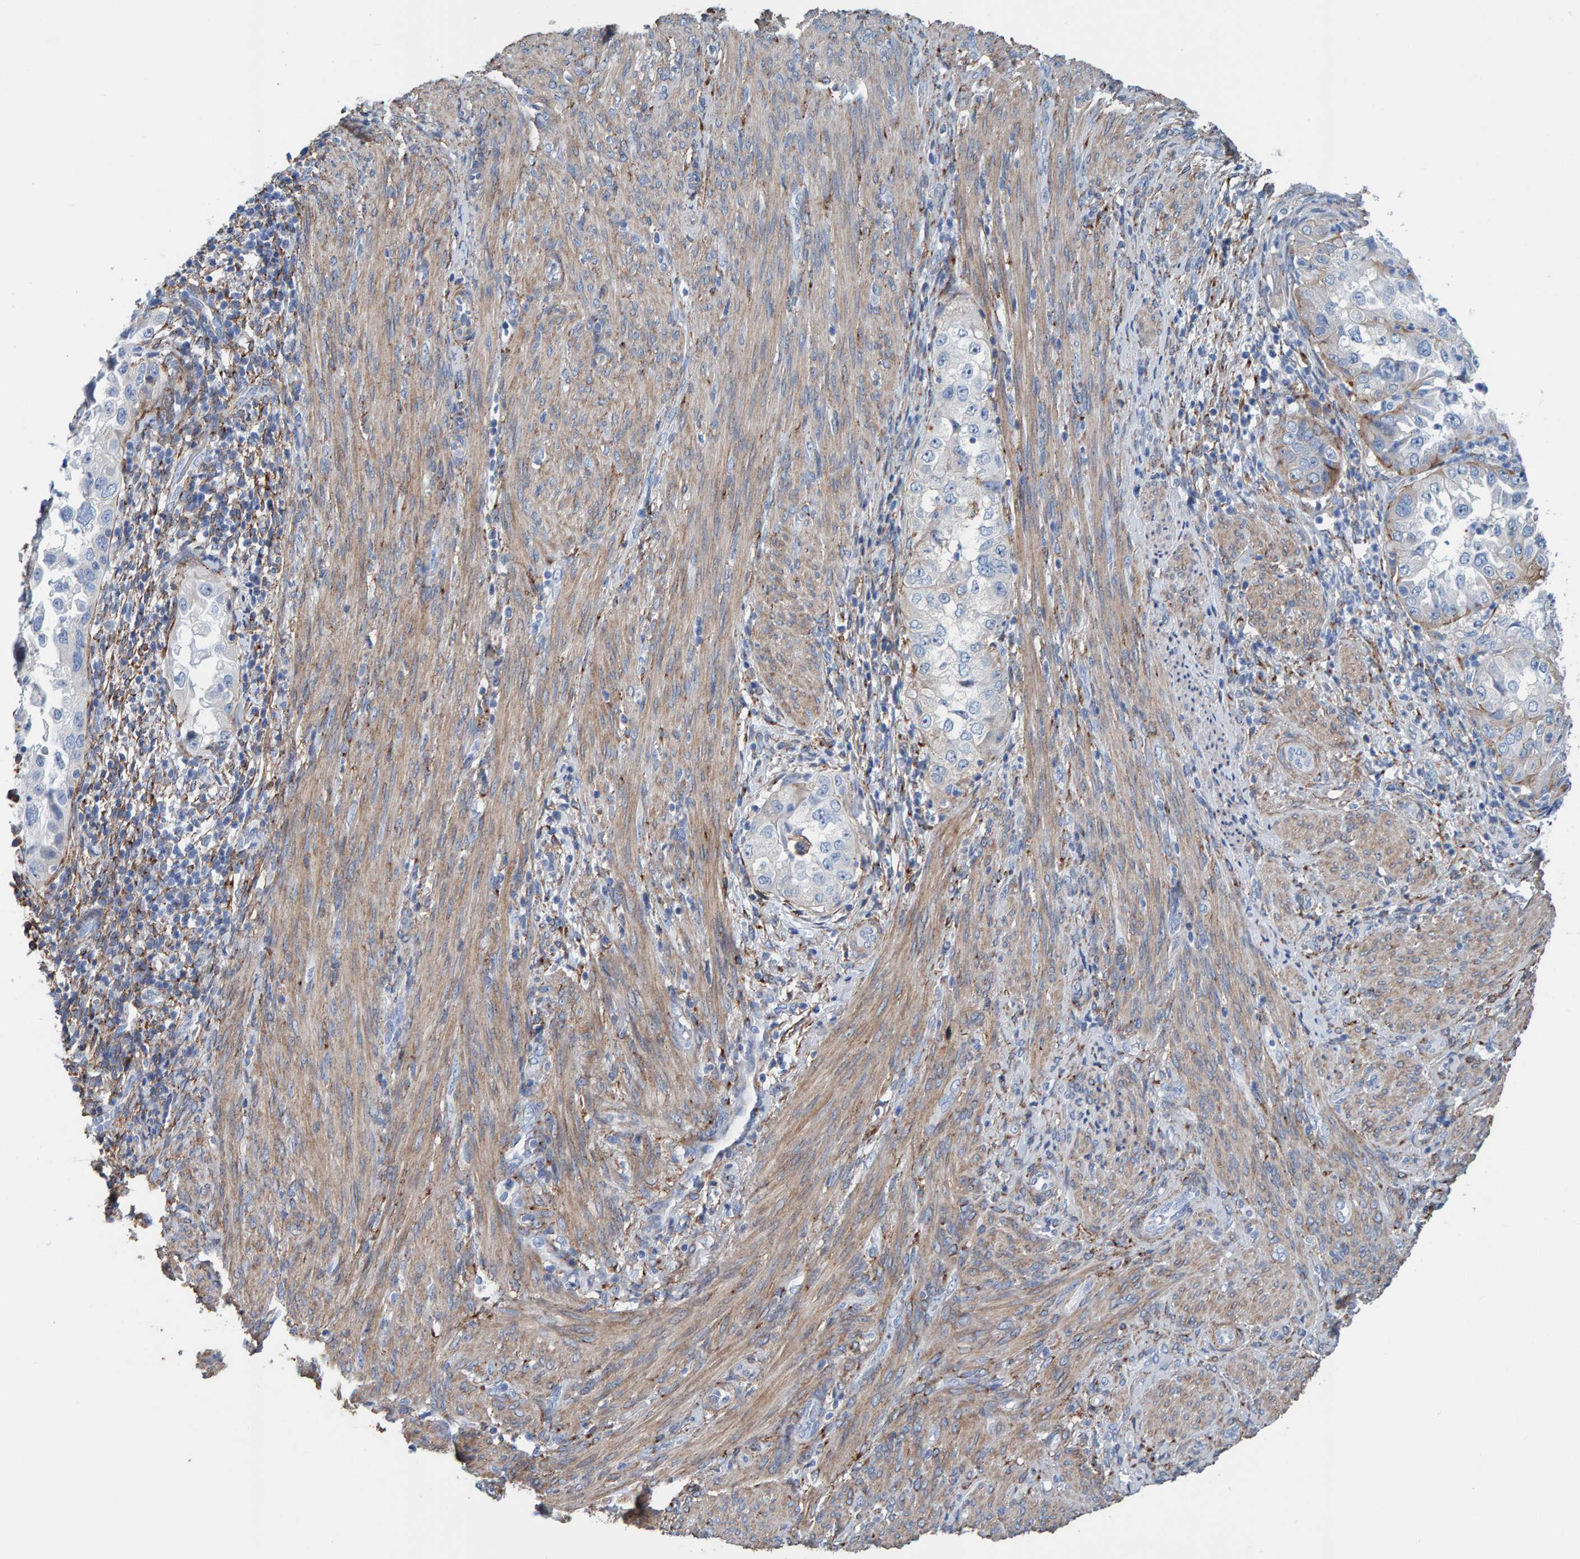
{"staining": {"intensity": "weak", "quantity": "<25%", "location": "cytoplasmic/membranous"}, "tissue": "endometrial cancer", "cell_type": "Tumor cells", "image_type": "cancer", "snomed": [{"axis": "morphology", "description": "Adenocarcinoma, NOS"}, {"axis": "topography", "description": "Endometrium"}], "caption": "Immunohistochemistry histopathology image of human adenocarcinoma (endometrial) stained for a protein (brown), which demonstrates no positivity in tumor cells. (DAB immunohistochemistry (IHC) with hematoxylin counter stain).", "gene": "LRP1", "patient": {"sex": "female", "age": 85}}